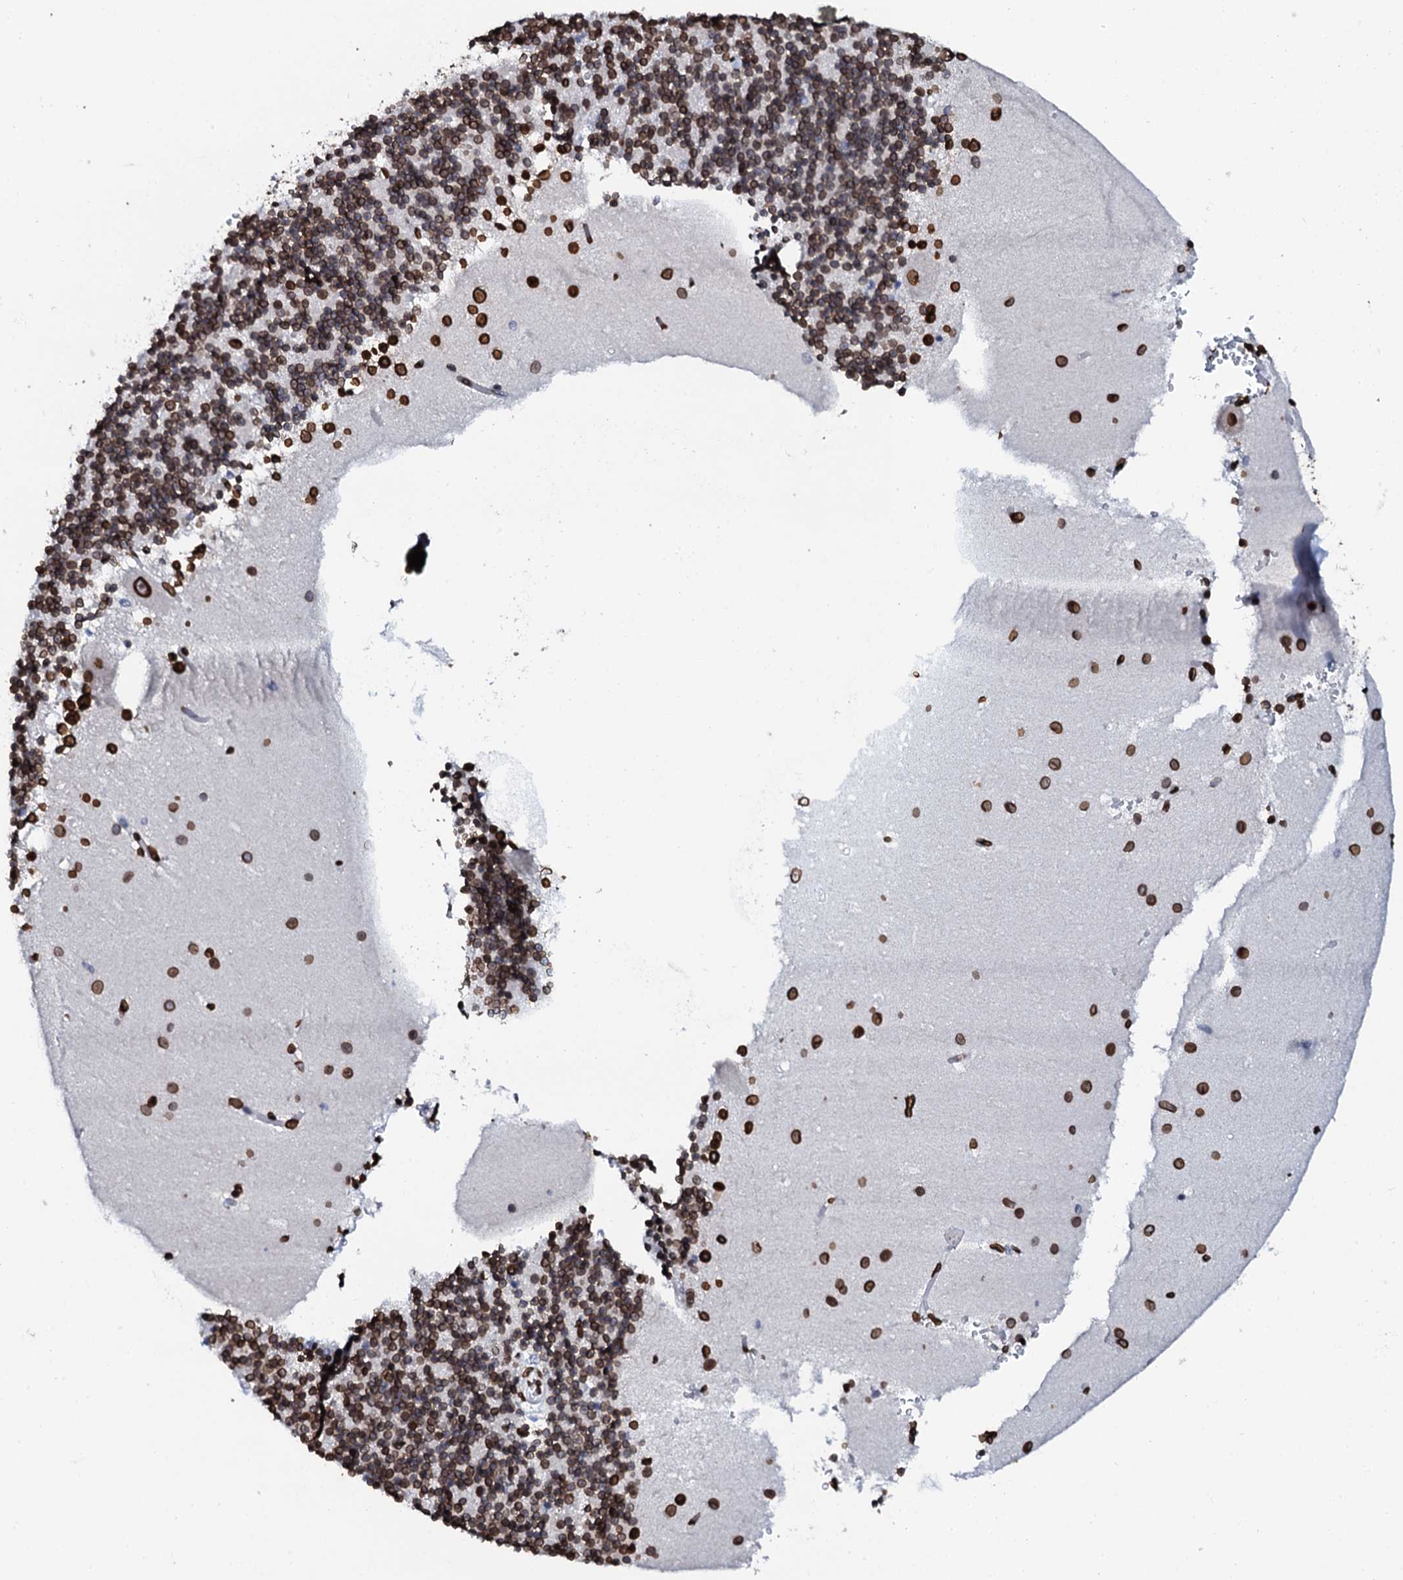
{"staining": {"intensity": "strong", "quantity": ">75%", "location": "cytoplasmic/membranous,nuclear"}, "tissue": "cerebellum", "cell_type": "Cells in granular layer", "image_type": "normal", "snomed": [{"axis": "morphology", "description": "Normal tissue, NOS"}, {"axis": "topography", "description": "Cerebellum"}], "caption": "Cells in granular layer exhibit strong cytoplasmic/membranous,nuclear staining in about >75% of cells in normal cerebellum. Immunohistochemistry (ihc) stains the protein in brown and the nuclei are stained blue.", "gene": "KATNAL2", "patient": {"sex": "male", "age": 54}}